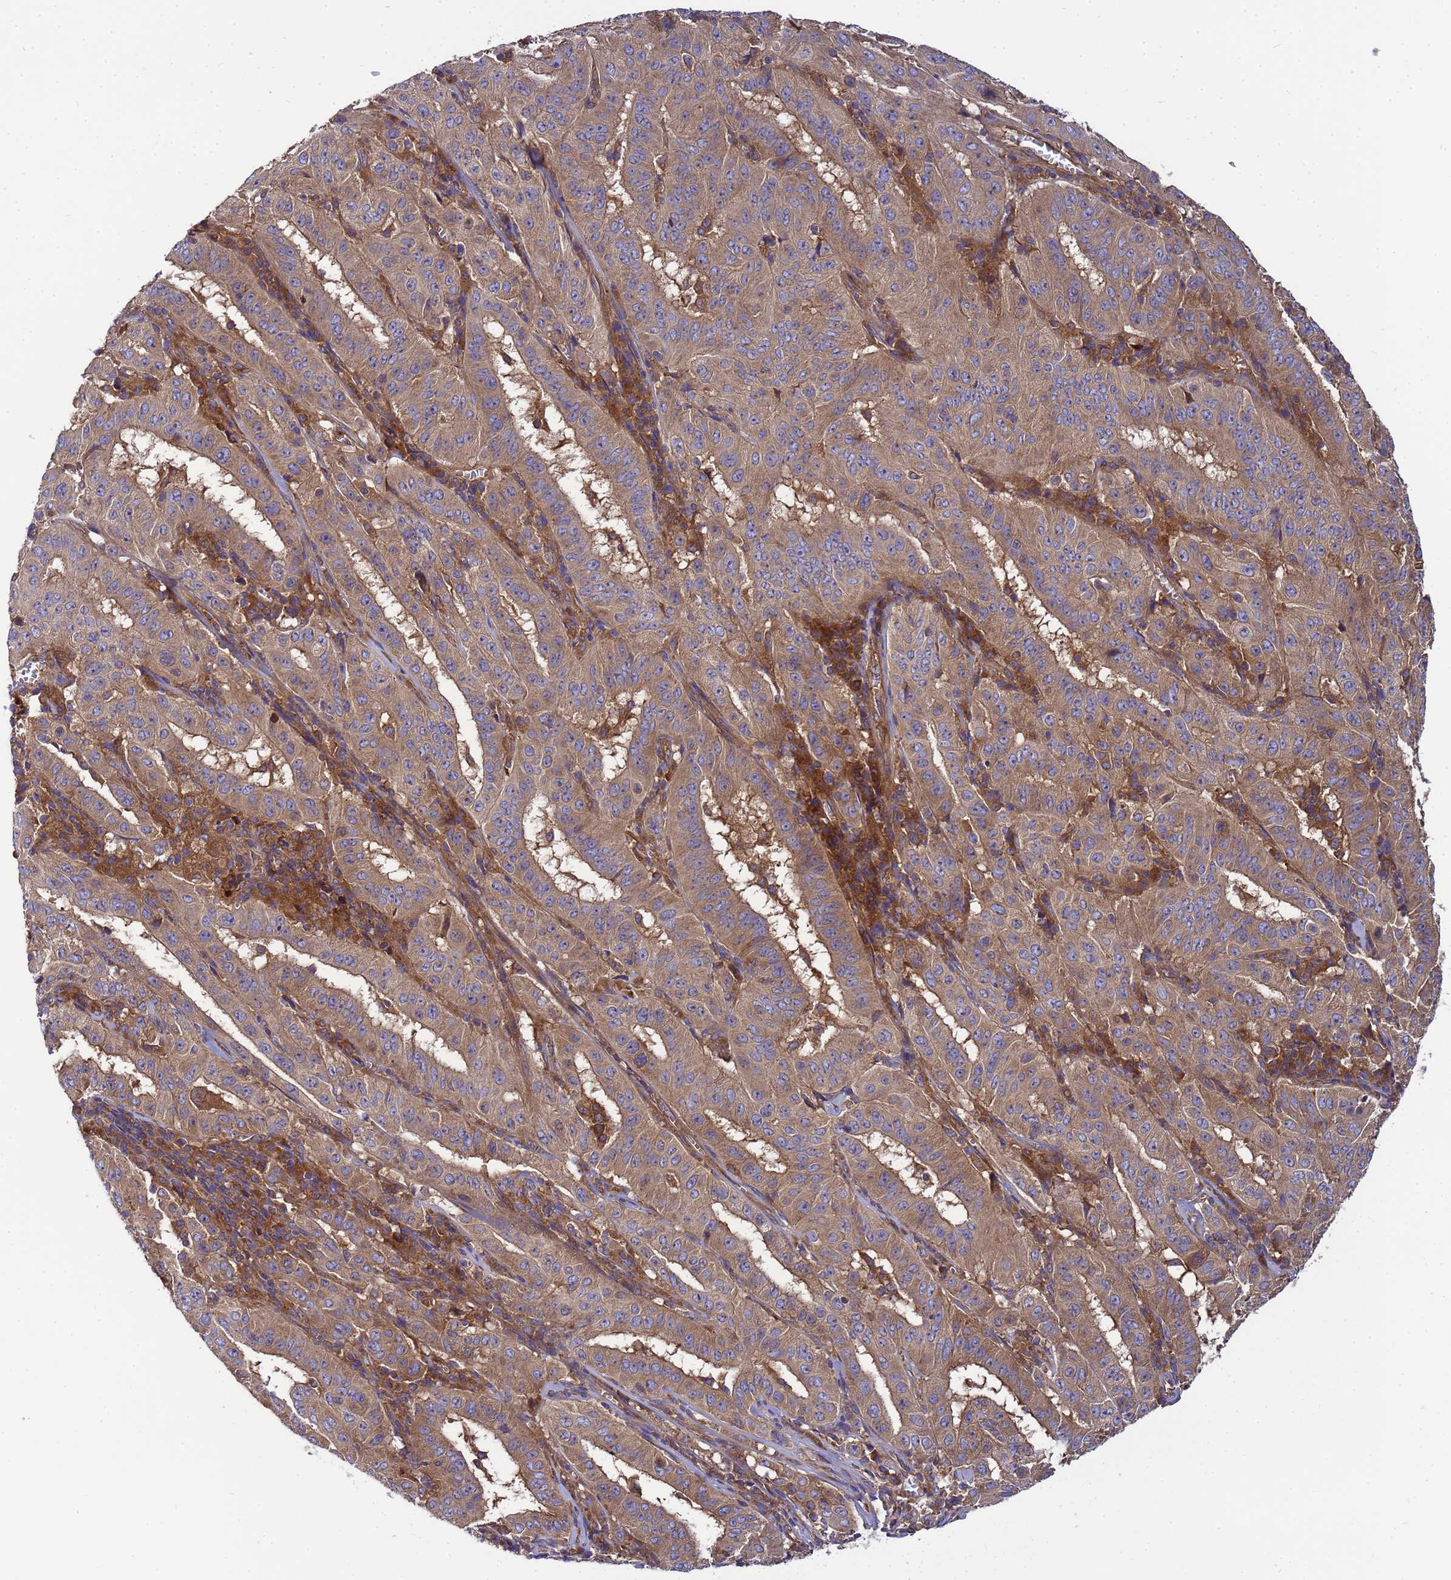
{"staining": {"intensity": "moderate", "quantity": ">75%", "location": "cytoplasmic/membranous"}, "tissue": "pancreatic cancer", "cell_type": "Tumor cells", "image_type": "cancer", "snomed": [{"axis": "morphology", "description": "Adenocarcinoma, NOS"}, {"axis": "topography", "description": "Pancreas"}], "caption": "Protein expression analysis of pancreatic cancer (adenocarcinoma) exhibits moderate cytoplasmic/membranous expression in about >75% of tumor cells. (Stains: DAB (3,3'-diaminobenzidine) in brown, nuclei in blue, Microscopy: brightfield microscopy at high magnification).", "gene": "BECN1", "patient": {"sex": "male", "age": 63}}